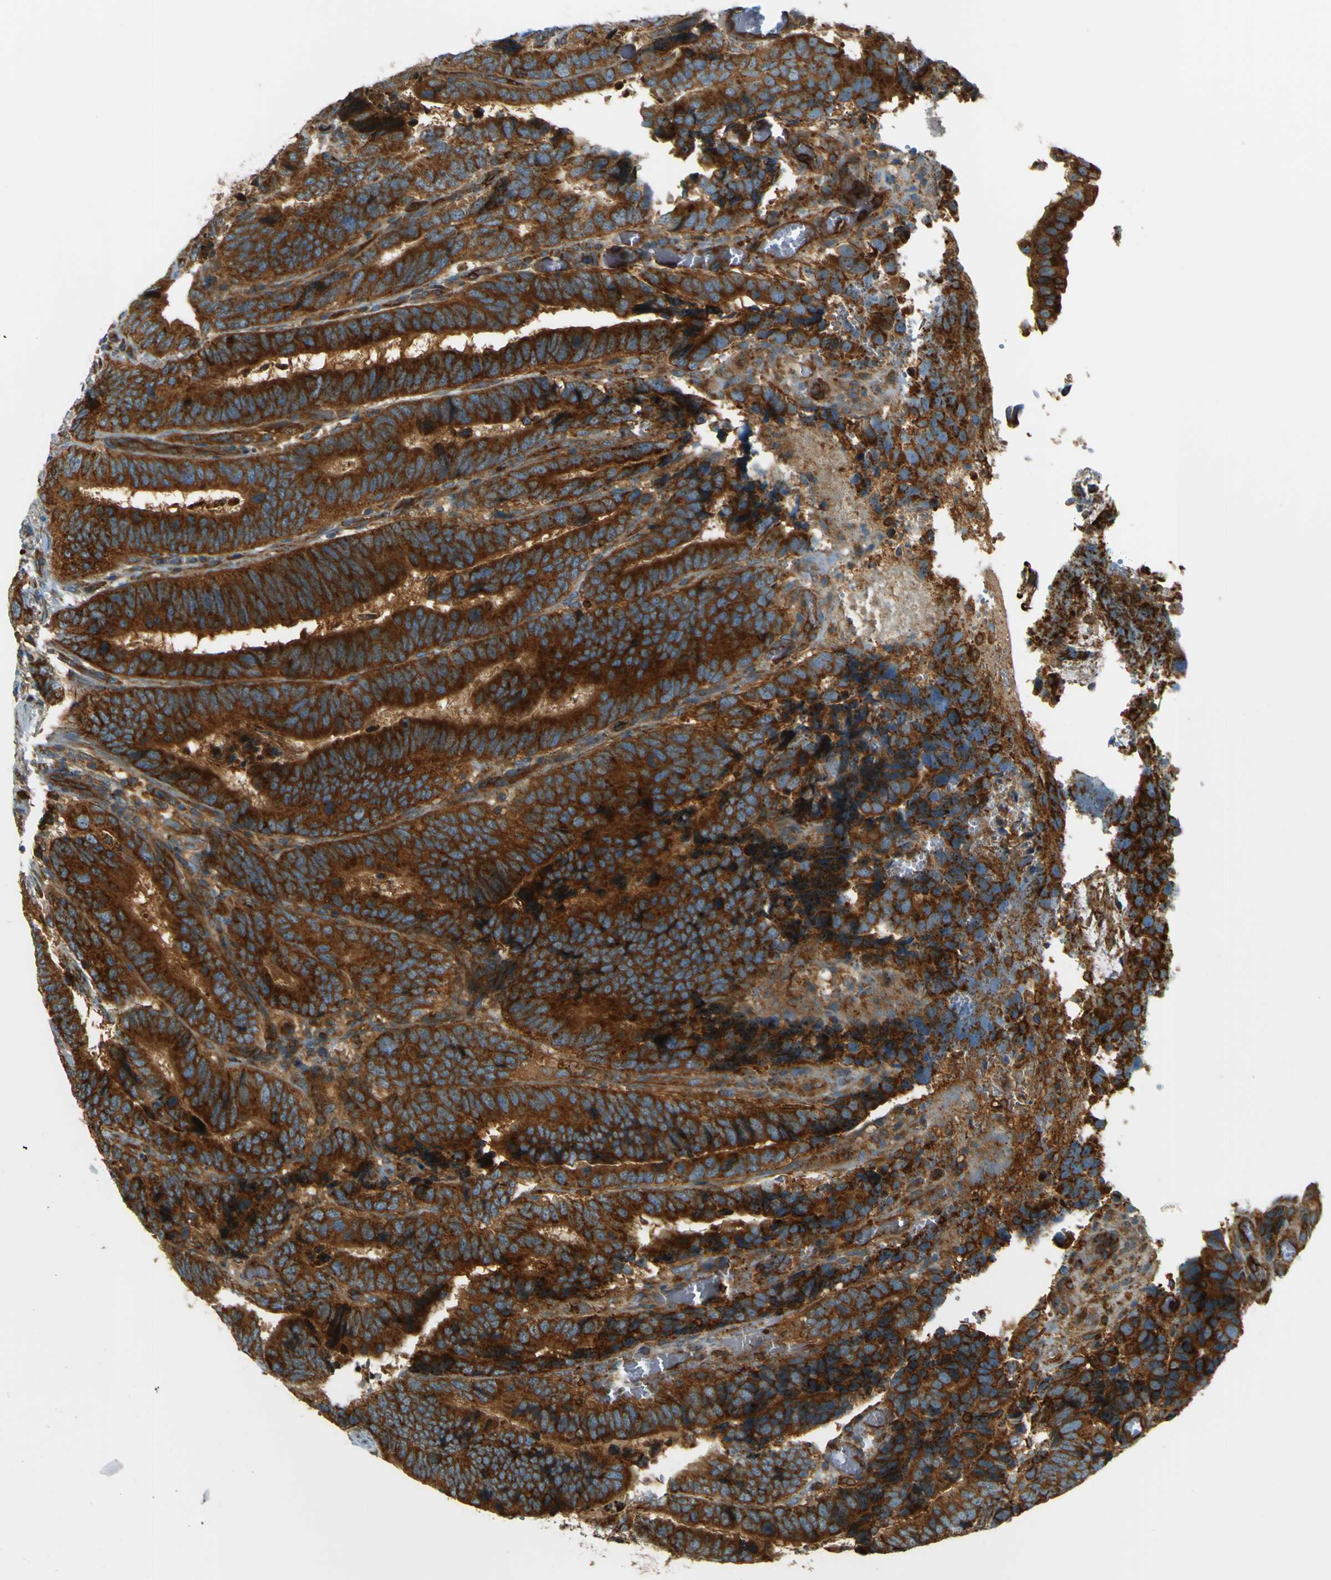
{"staining": {"intensity": "strong", "quantity": ">75%", "location": "cytoplasmic/membranous"}, "tissue": "colorectal cancer", "cell_type": "Tumor cells", "image_type": "cancer", "snomed": [{"axis": "morphology", "description": "Adenocarcinoma, NOS"}, {"axis": "topography", "description": "Colon"}], "caption": "Protein expression analysis of adenocarcinoma (colorectal) demonstrates strong cytoplasmic/membranous positivity in approximately >75% of tumor cells.", "gene": "DNAJC5", "patient": {"sex": "male", "age": 72}}